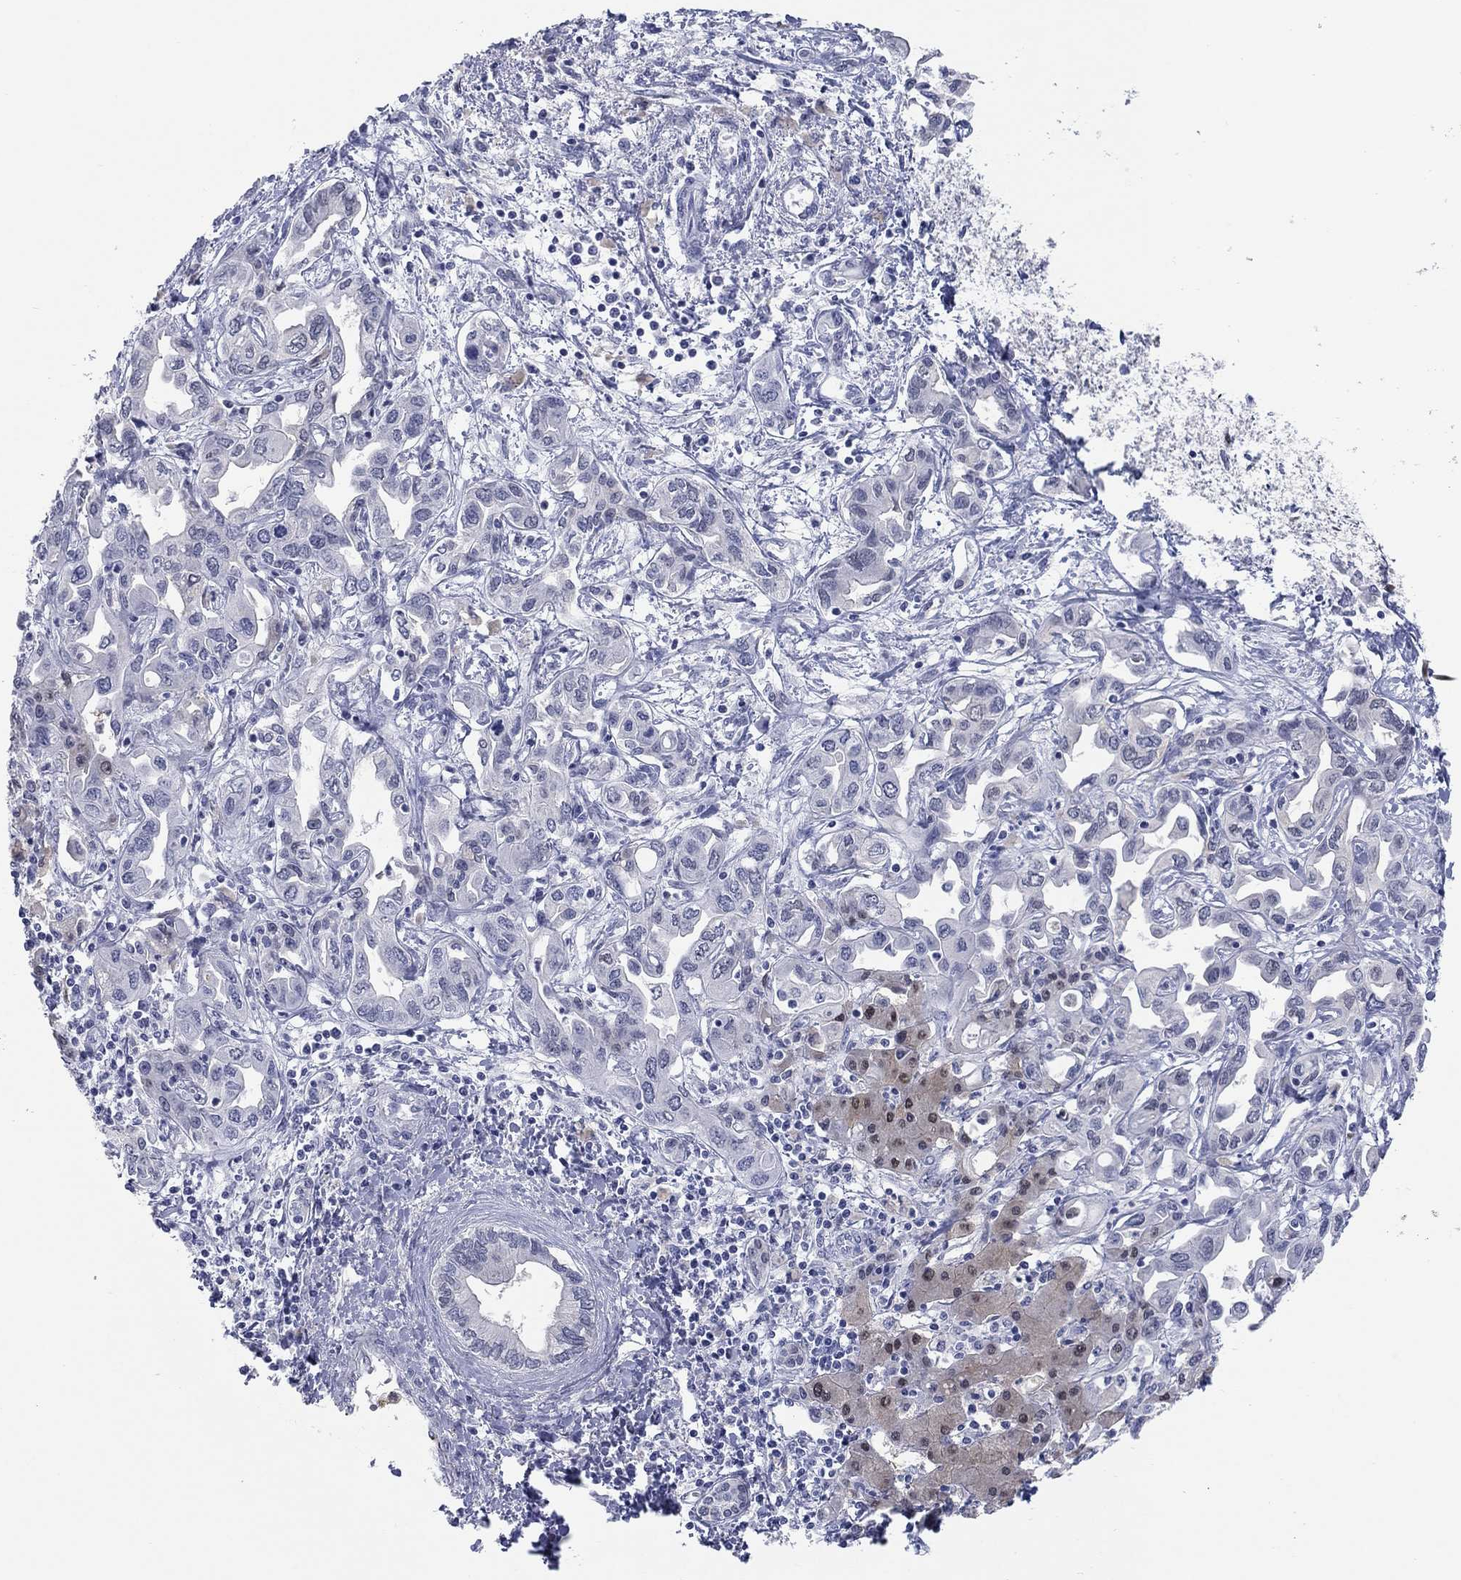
{"staining": {"intensity": "strong", "quantity": "<25%", "location": "nuclear"}, "tissue": "liver cancer", "cell_type": "Tumor cells", "image_type": "cancer", "snomed": [{"axis": "morphology", "description": "Cholangiocarcinoma"}, {"axis": "topography", "description": "Liver"}], "caption": "Protein staining of liver cancer tissue demonstrates strong nuclear staining in approximately <25% of tumor cells. (brown staining indicates protein expression, while blue staining denotes nuclei).", "gene": "ATP6V1G2", "patient": {"sex": "female", "age": 64}}